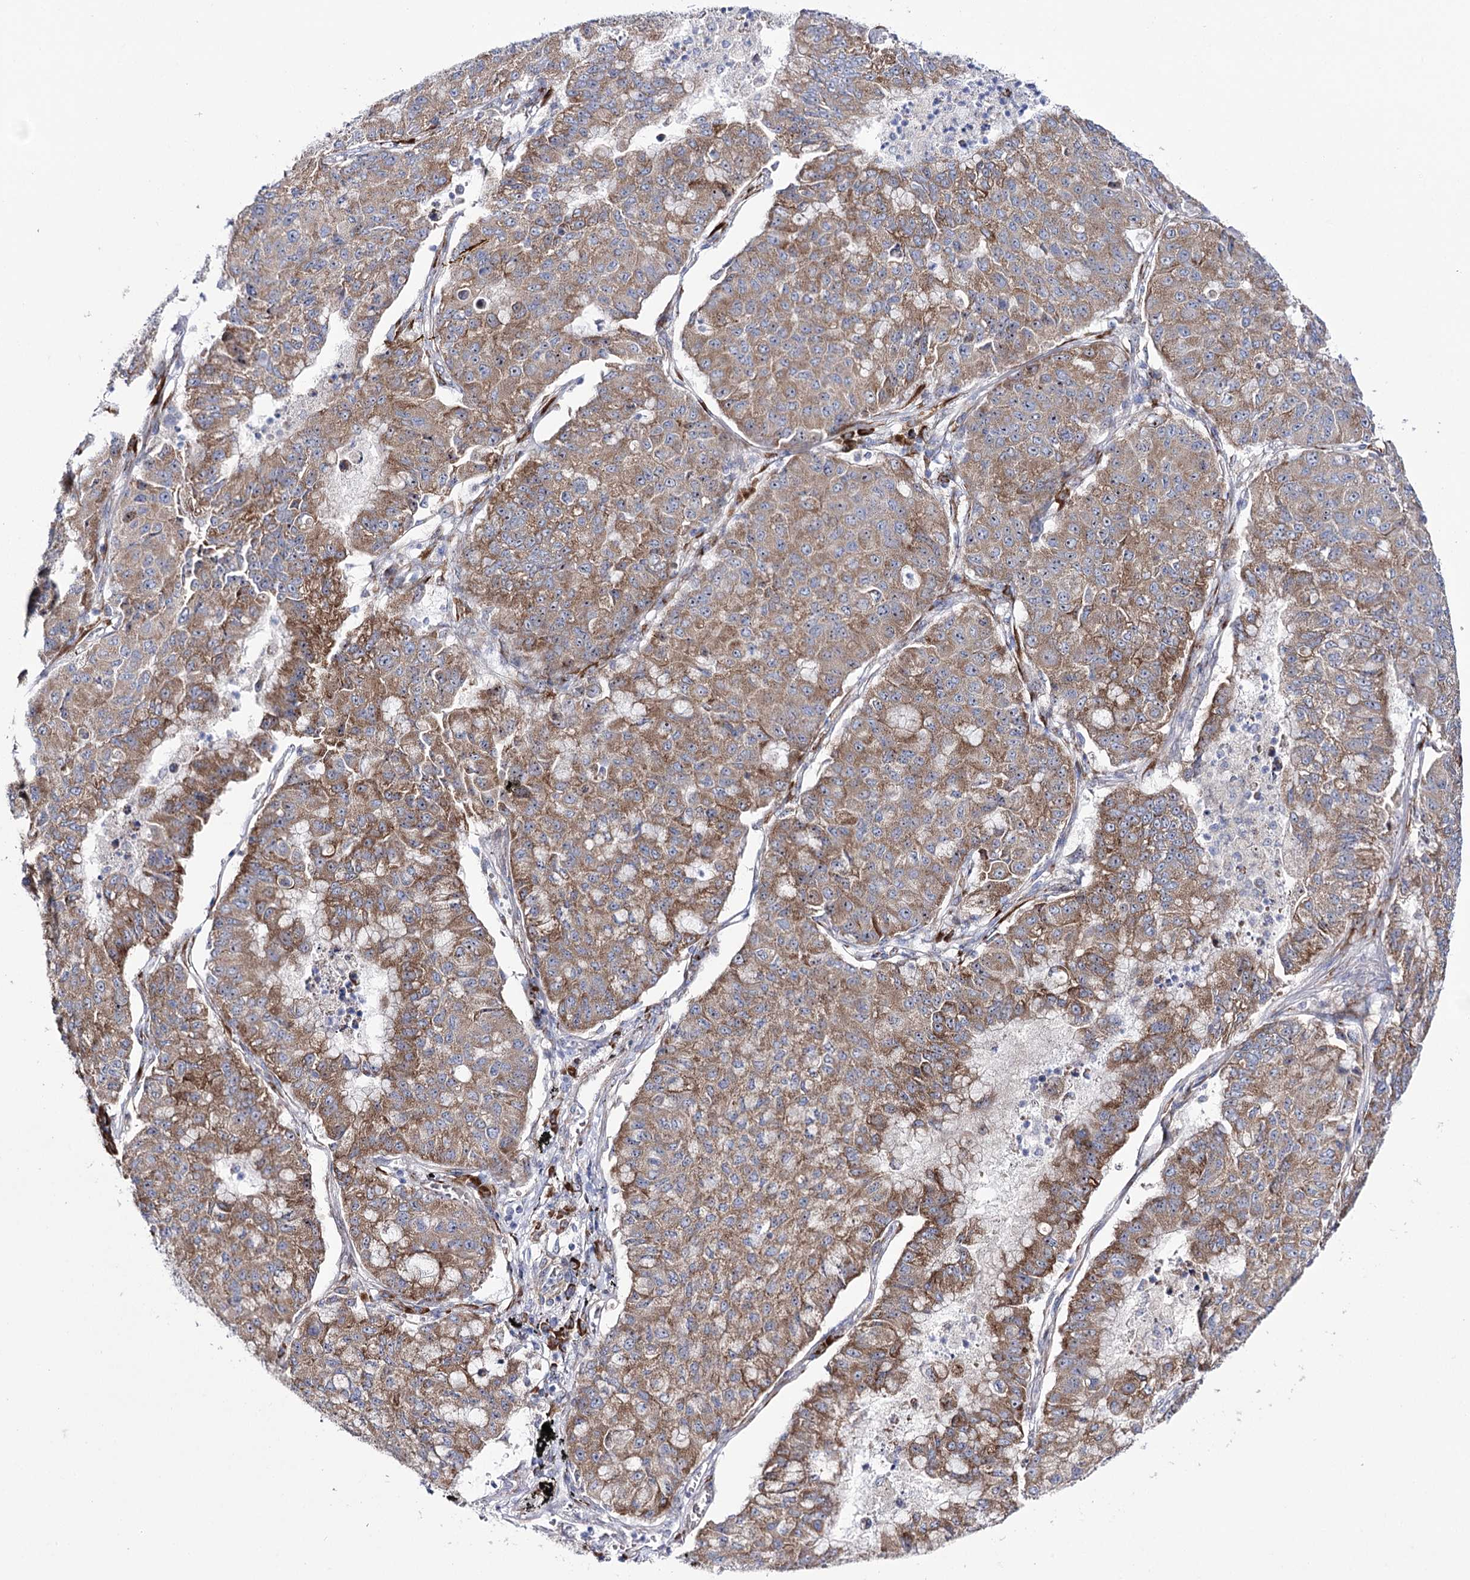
{"staining": {"intensity": "moderate", "quantity": ">75%", "location": "cytoplasmic/membranous"}, "tissue": "lung cancer", "cell_type": "Tumor cells", "image_type": "cancer", "snomed": [{"axis": "morphology", "description": "Squamous cell carcinoma, NOS"}, {"axis": "topography", "description": "Lung"}], "caption": "A brown stain highlights moderate cytoplasmic/membranous positivity of a protein in human lung cancer tumor cells.", "gene": "METTL5", "patient": {"sex": "male", "age": 74}}